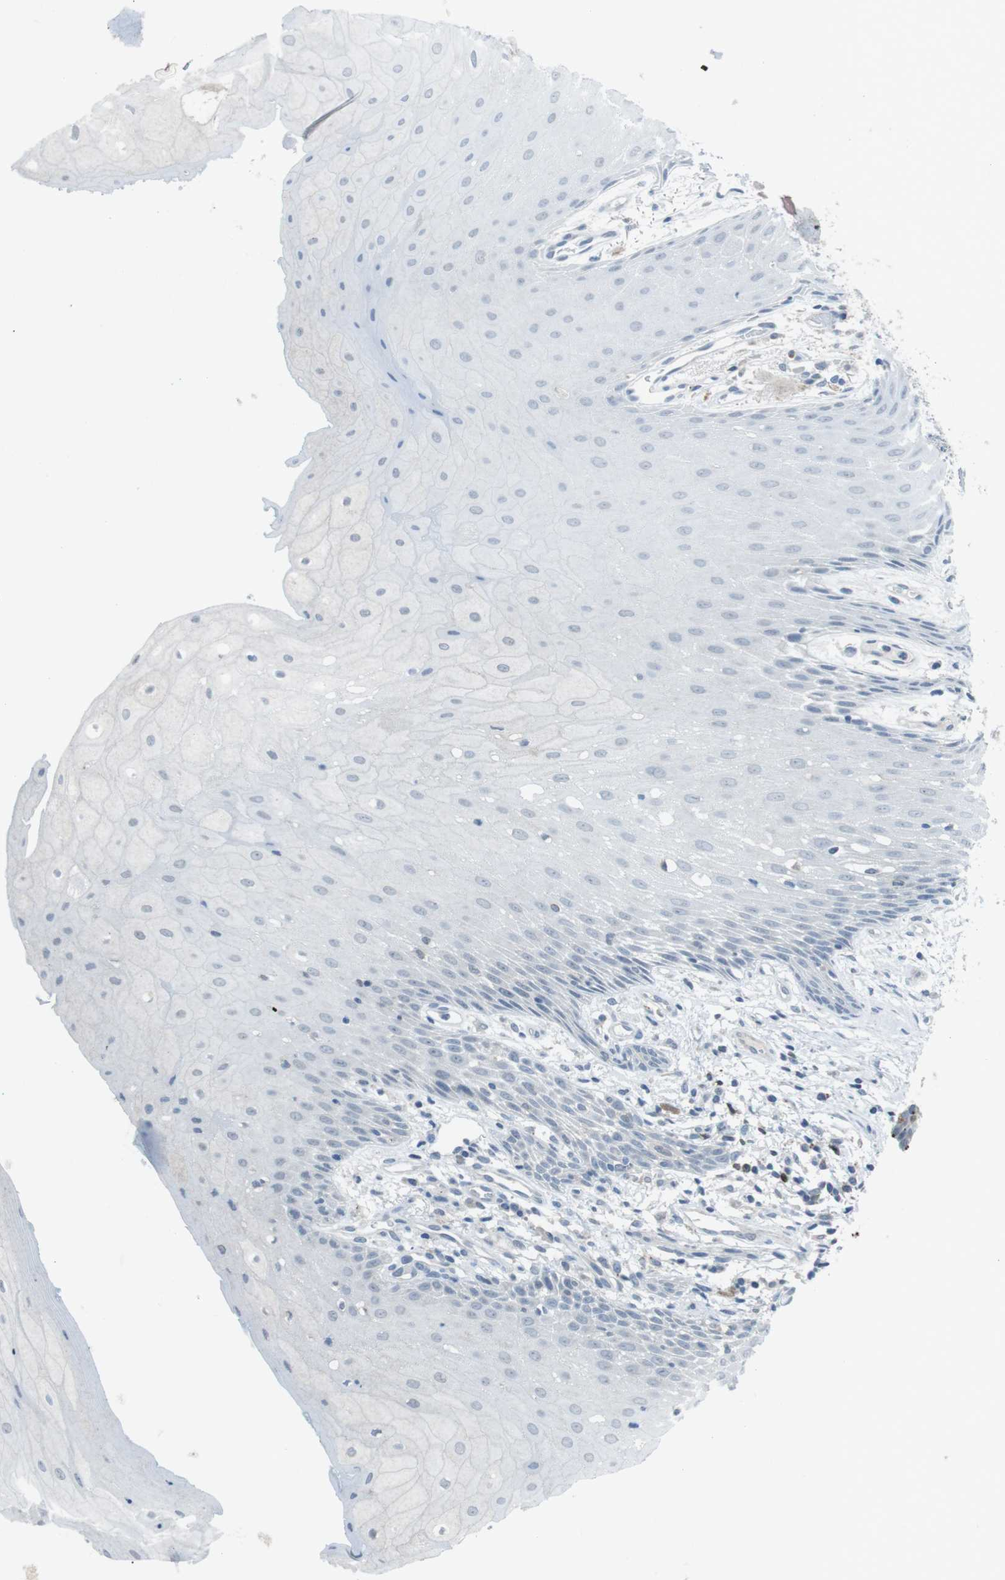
{"staining": {"intensity": "negative", "quantity": "none", "location": "none"}, "tissue": "oral mucosa", "cell_type": "Squamous epithelial cells", "image_type": "normal", "snomed": [{"axis": "morphology", "description": "Normal tissue, NOS"}, {"axis": "morphology", "description": "Squamous cell carcinoma, NOS"}, {"axis": "topography", "description": "Oral tissue"}, {"axis": "topography", "description": "Salivary gland"}, {"axis": "topography", "description": "Head-Neck"}], "caption": "Immunohistochemistry image of normal oral mucosa stained for a protein (brown), which shows no staining in squamous epithelial cells. (DAB immunohistochemistry visualized using brightfield microscopy, high magnification).", "gene": "FCRLA", "patient": {"sex": "female", "age": 62}}